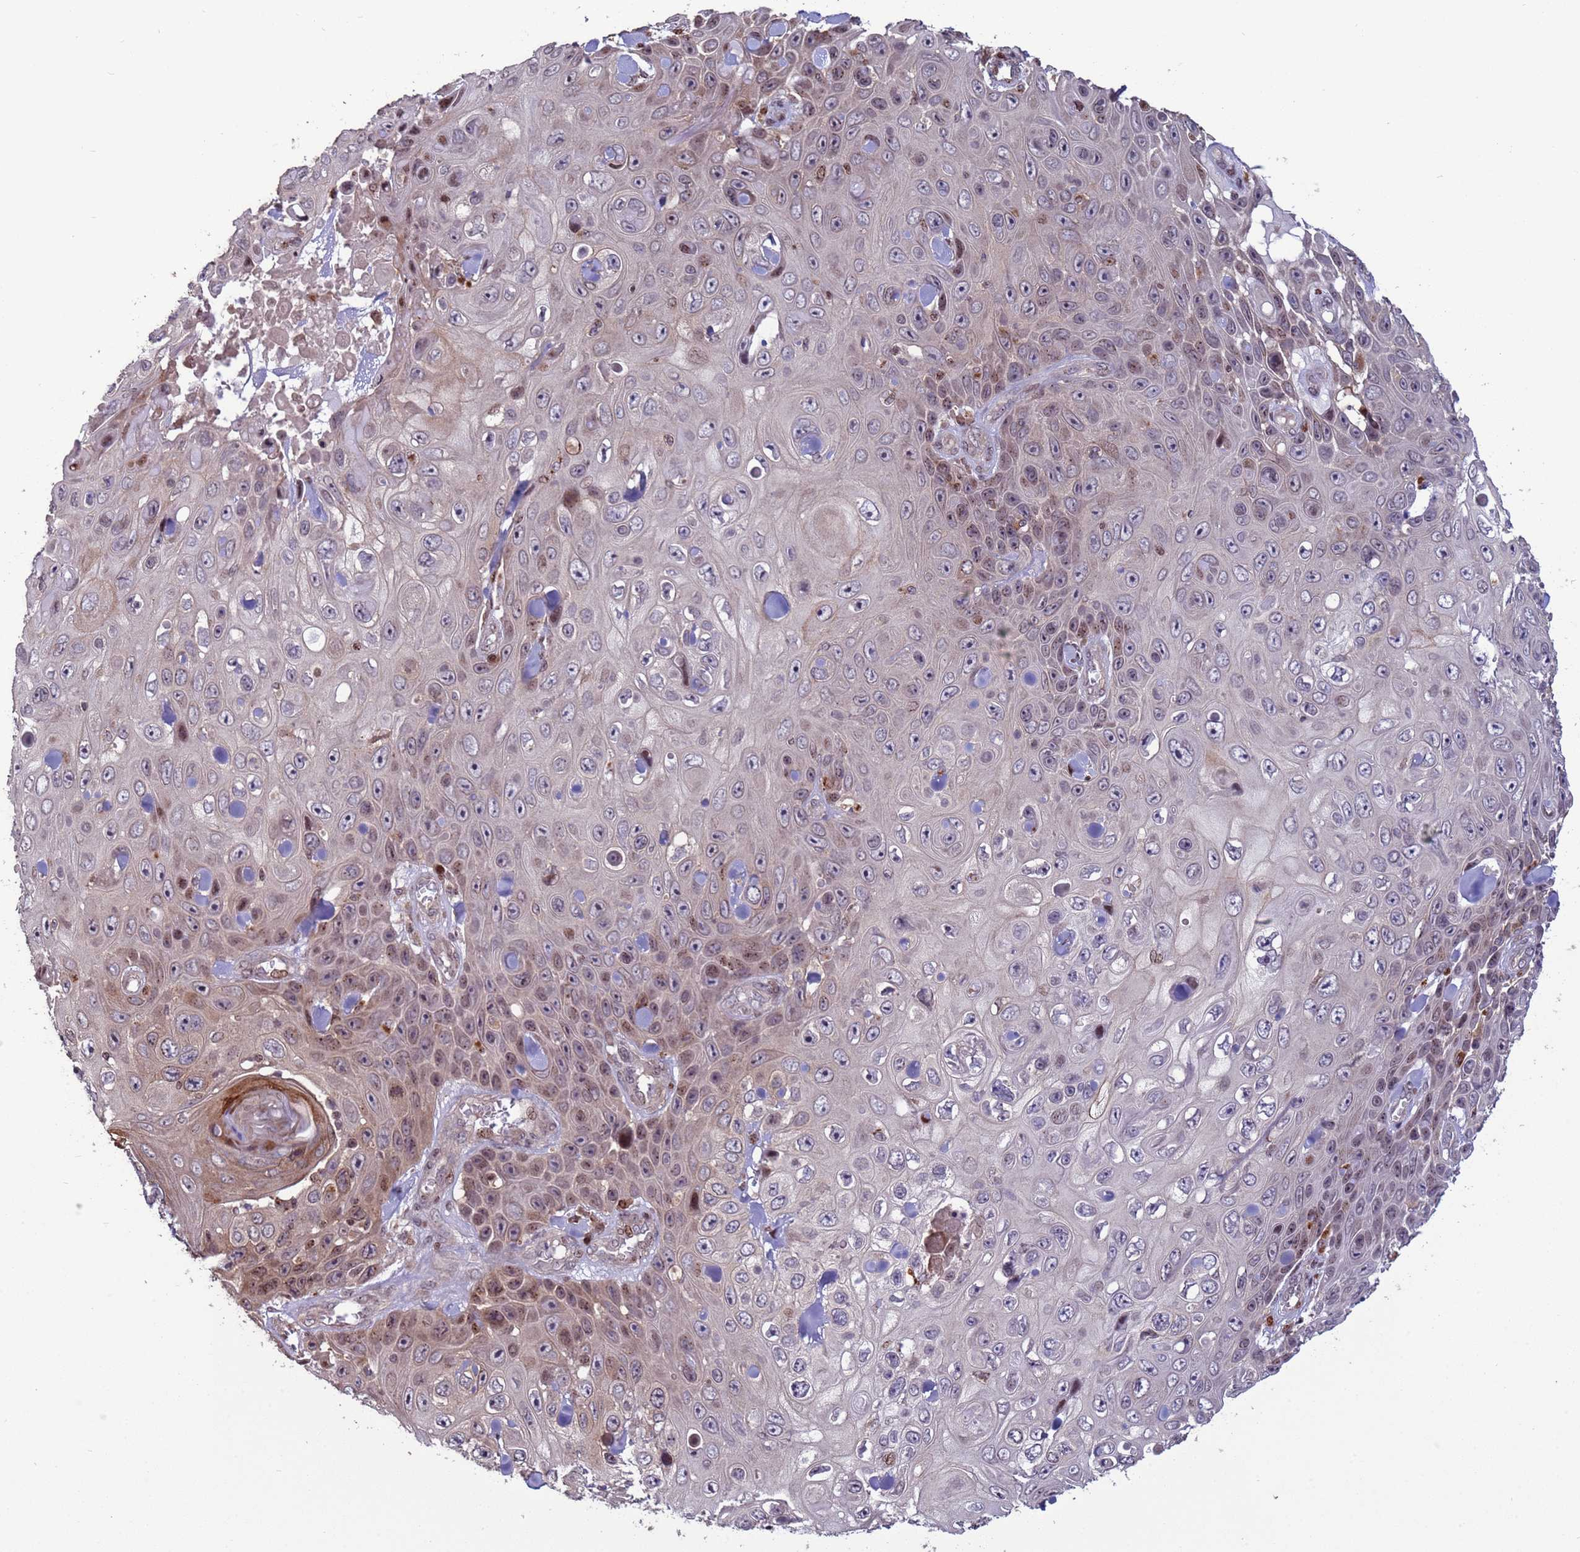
{"staining": {"intensity": "weak", "quantity": "<25%", "location": "cytoplasmic/membranous,nuclear"}, "tissue": "skin cancer", "cell_type": "Tumor cells", "image_type": "cancer", "snomed": [{"axis": "morphology", "description": "Squamous cell carcinoma, NOS"}, {"axis": "topography", "description": "Skin"}], "caption": "Skin squamous cell carcinoma was stained to show a protein in brown. There is no significant staining in tumor cells.", "gene": "HGH1", "patient": {"sex": "male", "age": 82}}